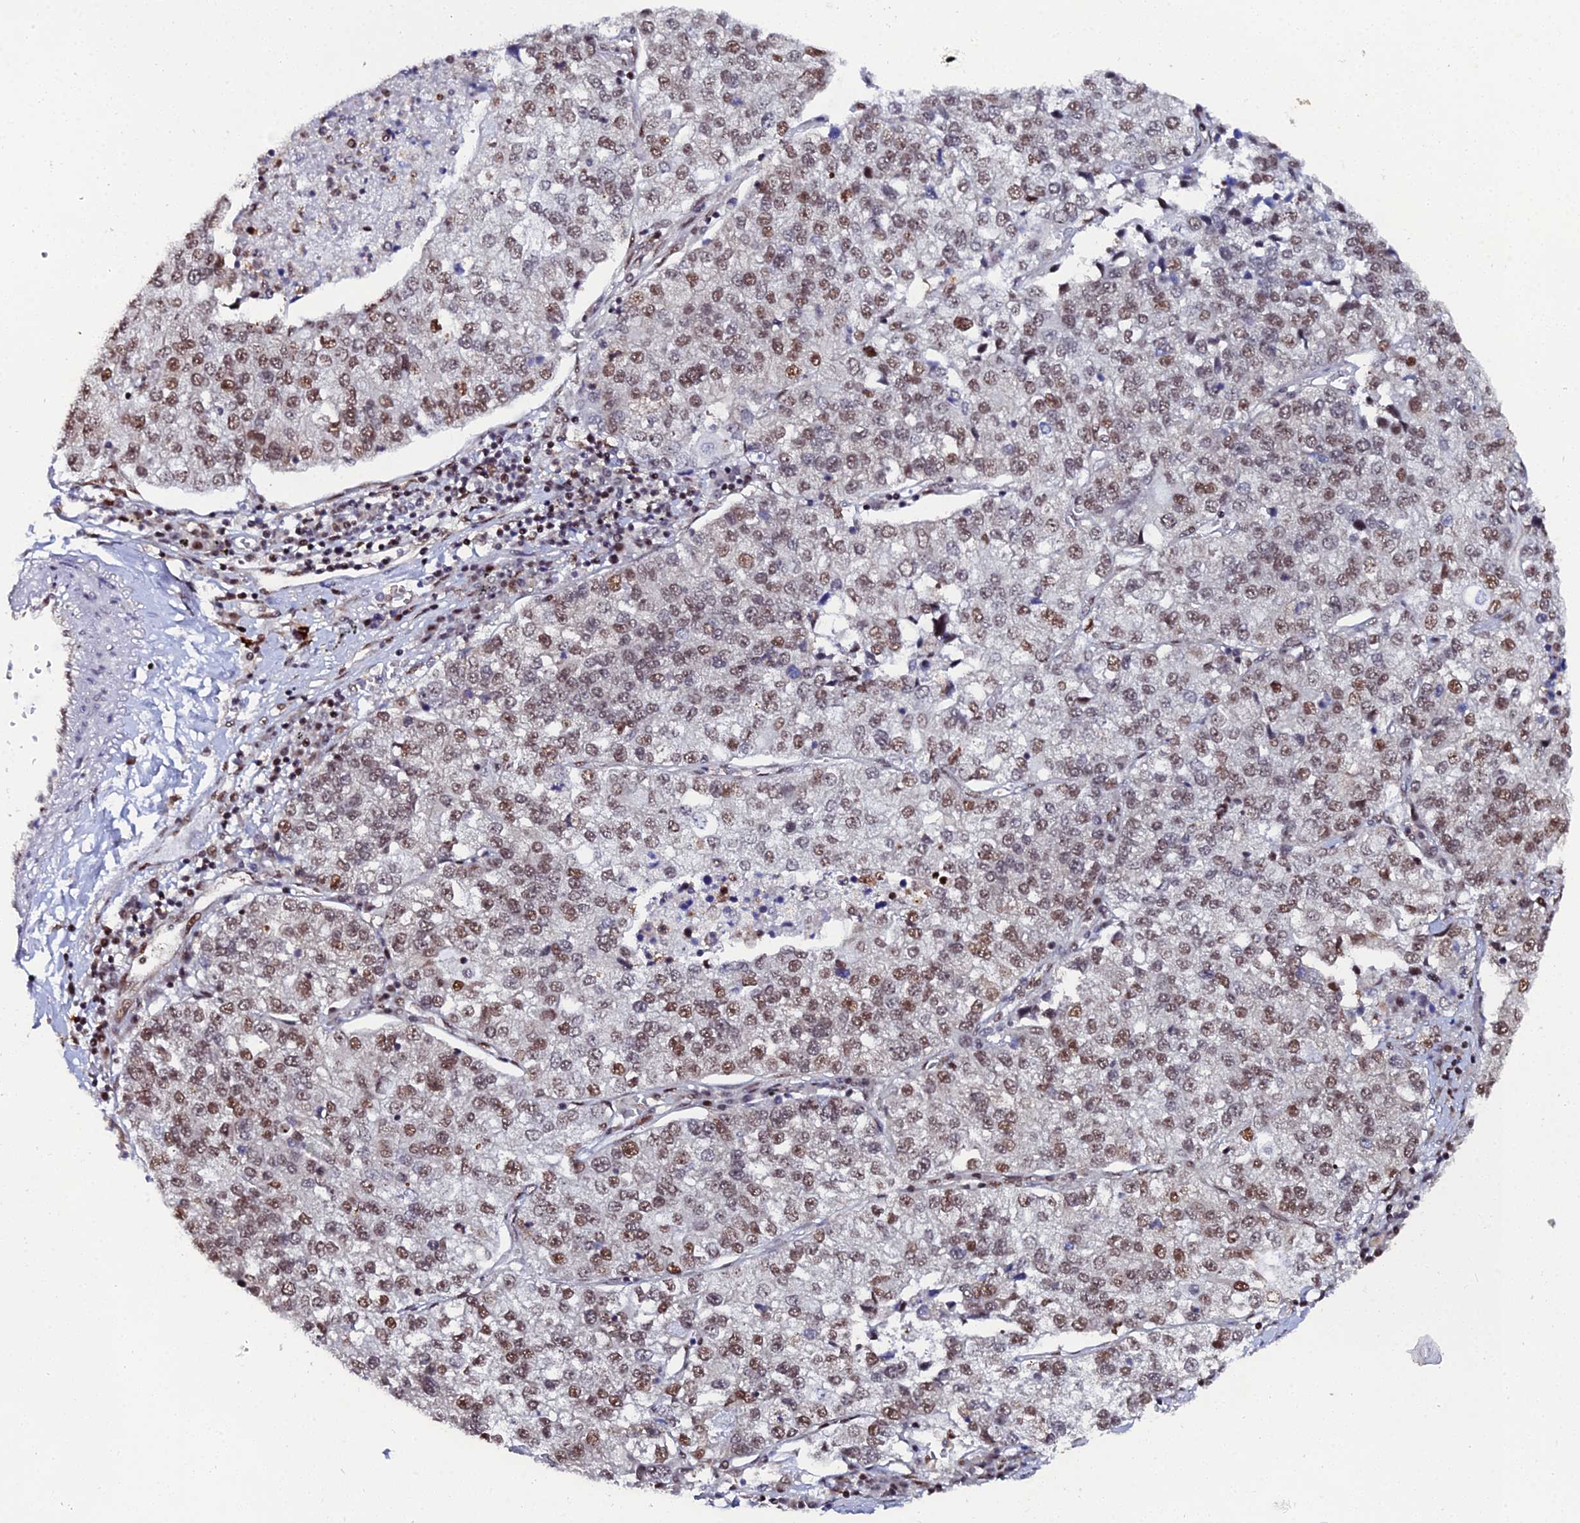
{"staining": {"intensity": "moderate", "quantity": ">75%", "location": "nuclear"}, "tissue": "lung cancer", "cell_type": "Tumor cells", "image_type": "cancer", "snomed": [{"axis": "morphology", "description": "Adenocarcinoma, NOS"}, {"axis": "topography", "description": "Lung"}], "caption": "Moderate nuclear protein expression is seen in approximately >75% of tumor cells in lung cancer. The protein is shown in brown color, while the nuclei are stained blue.", "gene": "TIFA", "patient": {"sex": "male", "age": 49}}